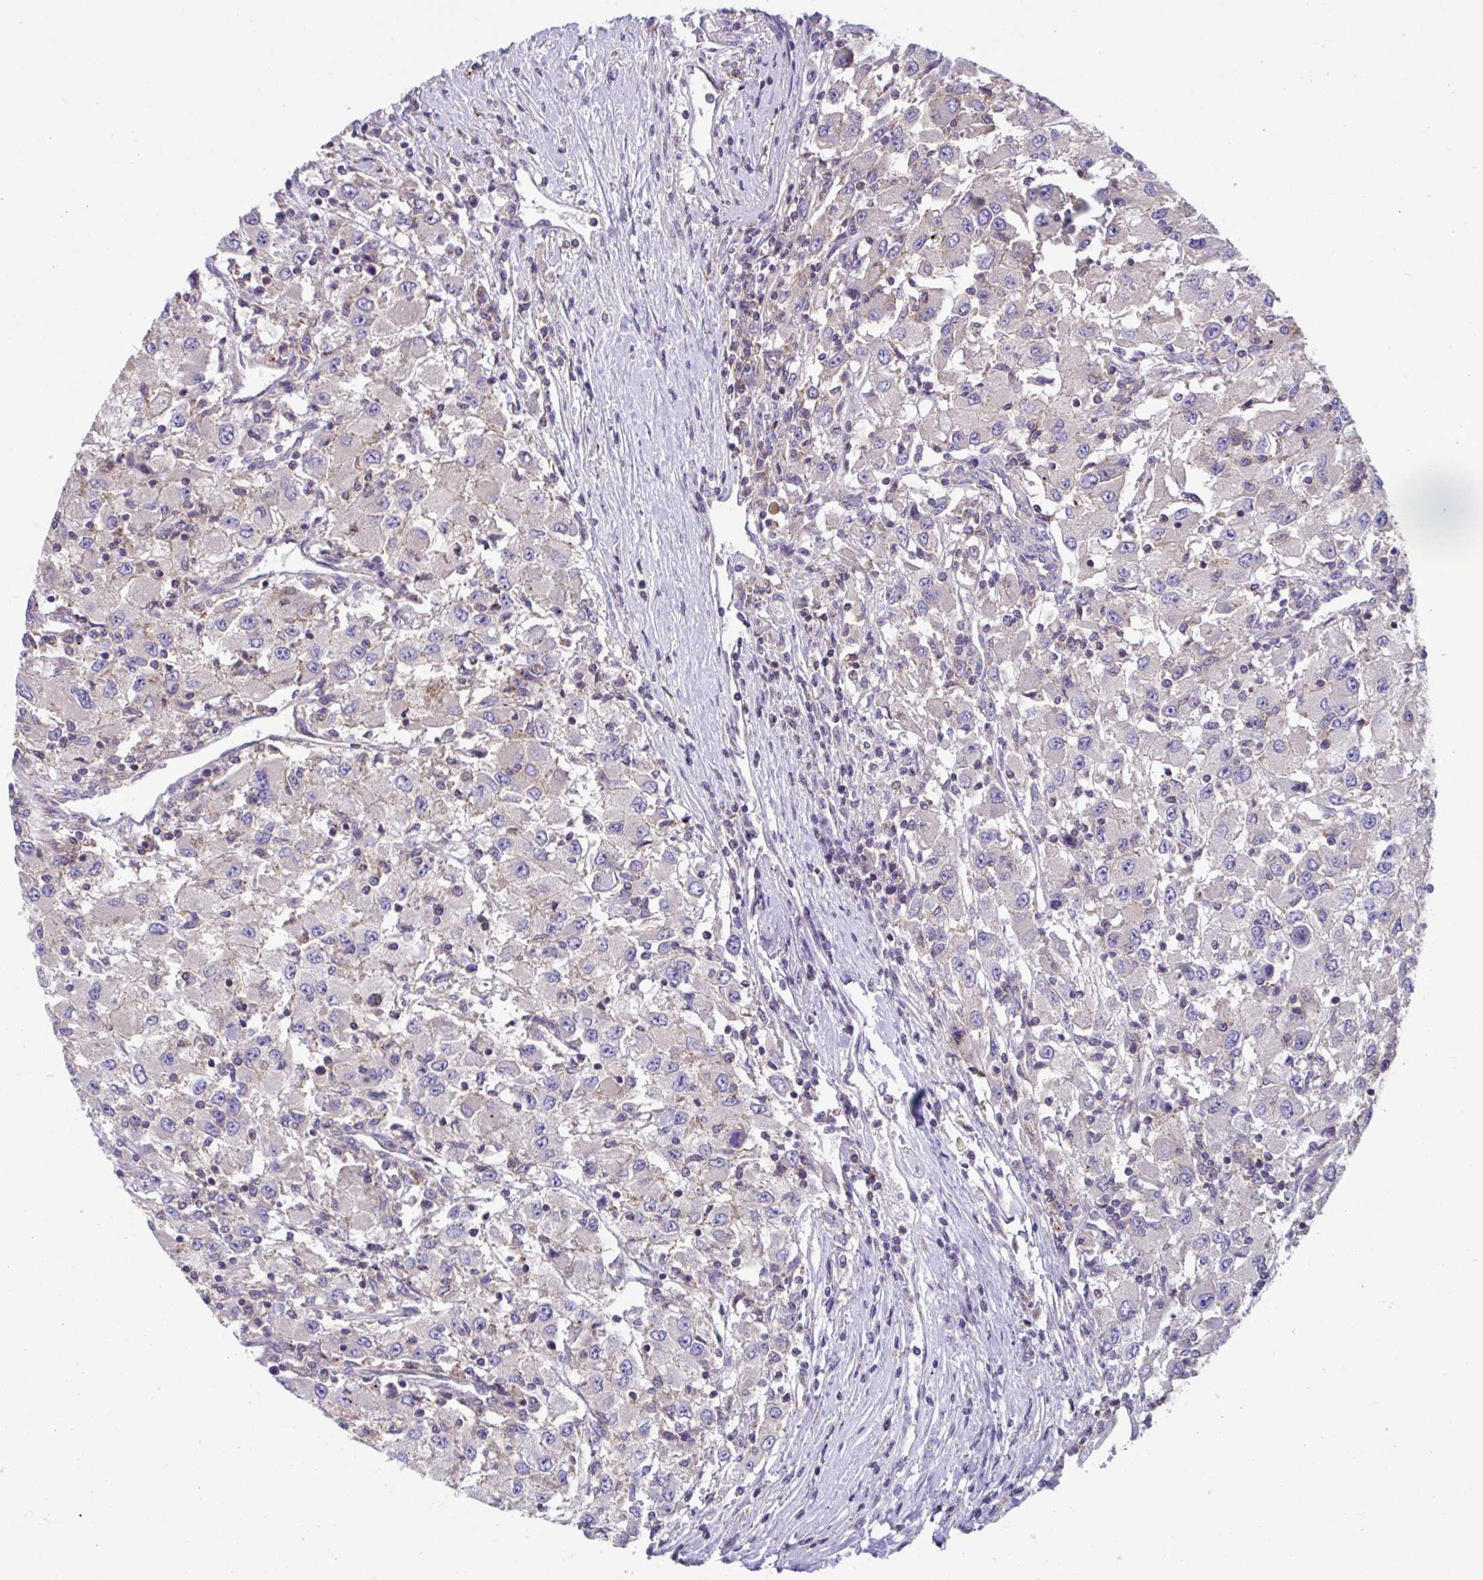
{"staining": {"intensity": "negative", "quantity": "none", "location": "none"}, "tissue": "renal cancer", "cell_type": "Tumor cells", "image_type": "cancer", "snomed": [{"axis": "morphology", "description": "Adenocarcinoma, NOS"}, {"axis": "topography", "description": "Kidney"}], "caption": "Immunohistochemistry (IHC) of human renal cancer (adenocarcinoma) exhibits no expression in tumor cells. (IHC, brightfield microscopy, high magnification).", "gene": "IST1", "patient": {"sex": "female", "age": 67}}